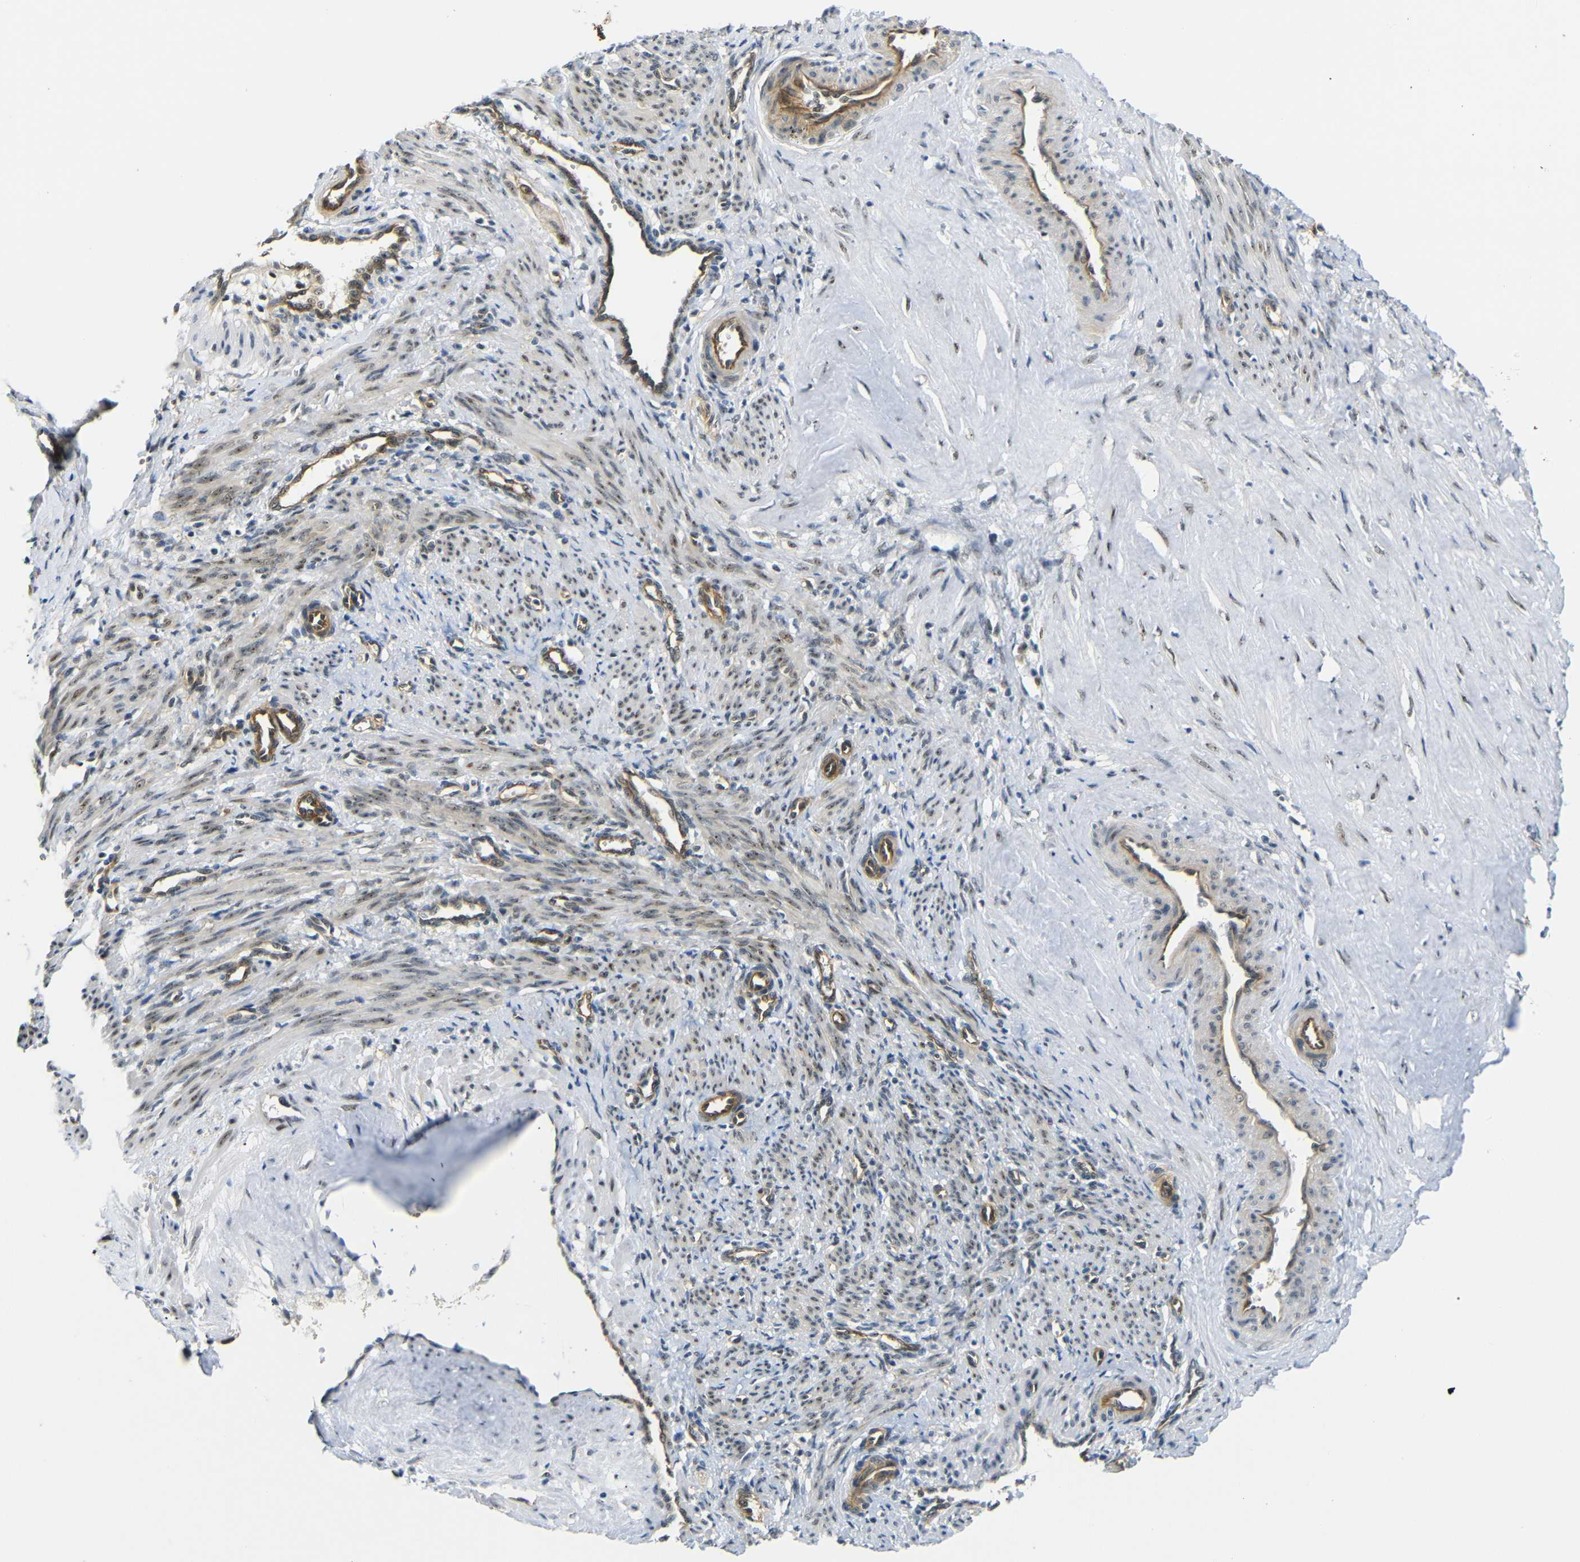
{"staining": {"intensity": "moderate", "quantity": "25%-75%", "location": "nuclear"}, "tissue": "smooth muscle", "cell_type": "Smooth muscle cells", "image_type": "normal", "snomed": [{"axis": "morphology", "description": "Normal tissue, NOS"}, {"axis": "topography", "description": "Endometrium"}], "caption": "Smooth muscle stained for a protein (brown) displays moderate nuclear positive positivity in approximately 25%-75% of smooth muscle cells.", "gene": "PARN", "patient": {"sex": "female", "age": 33}}